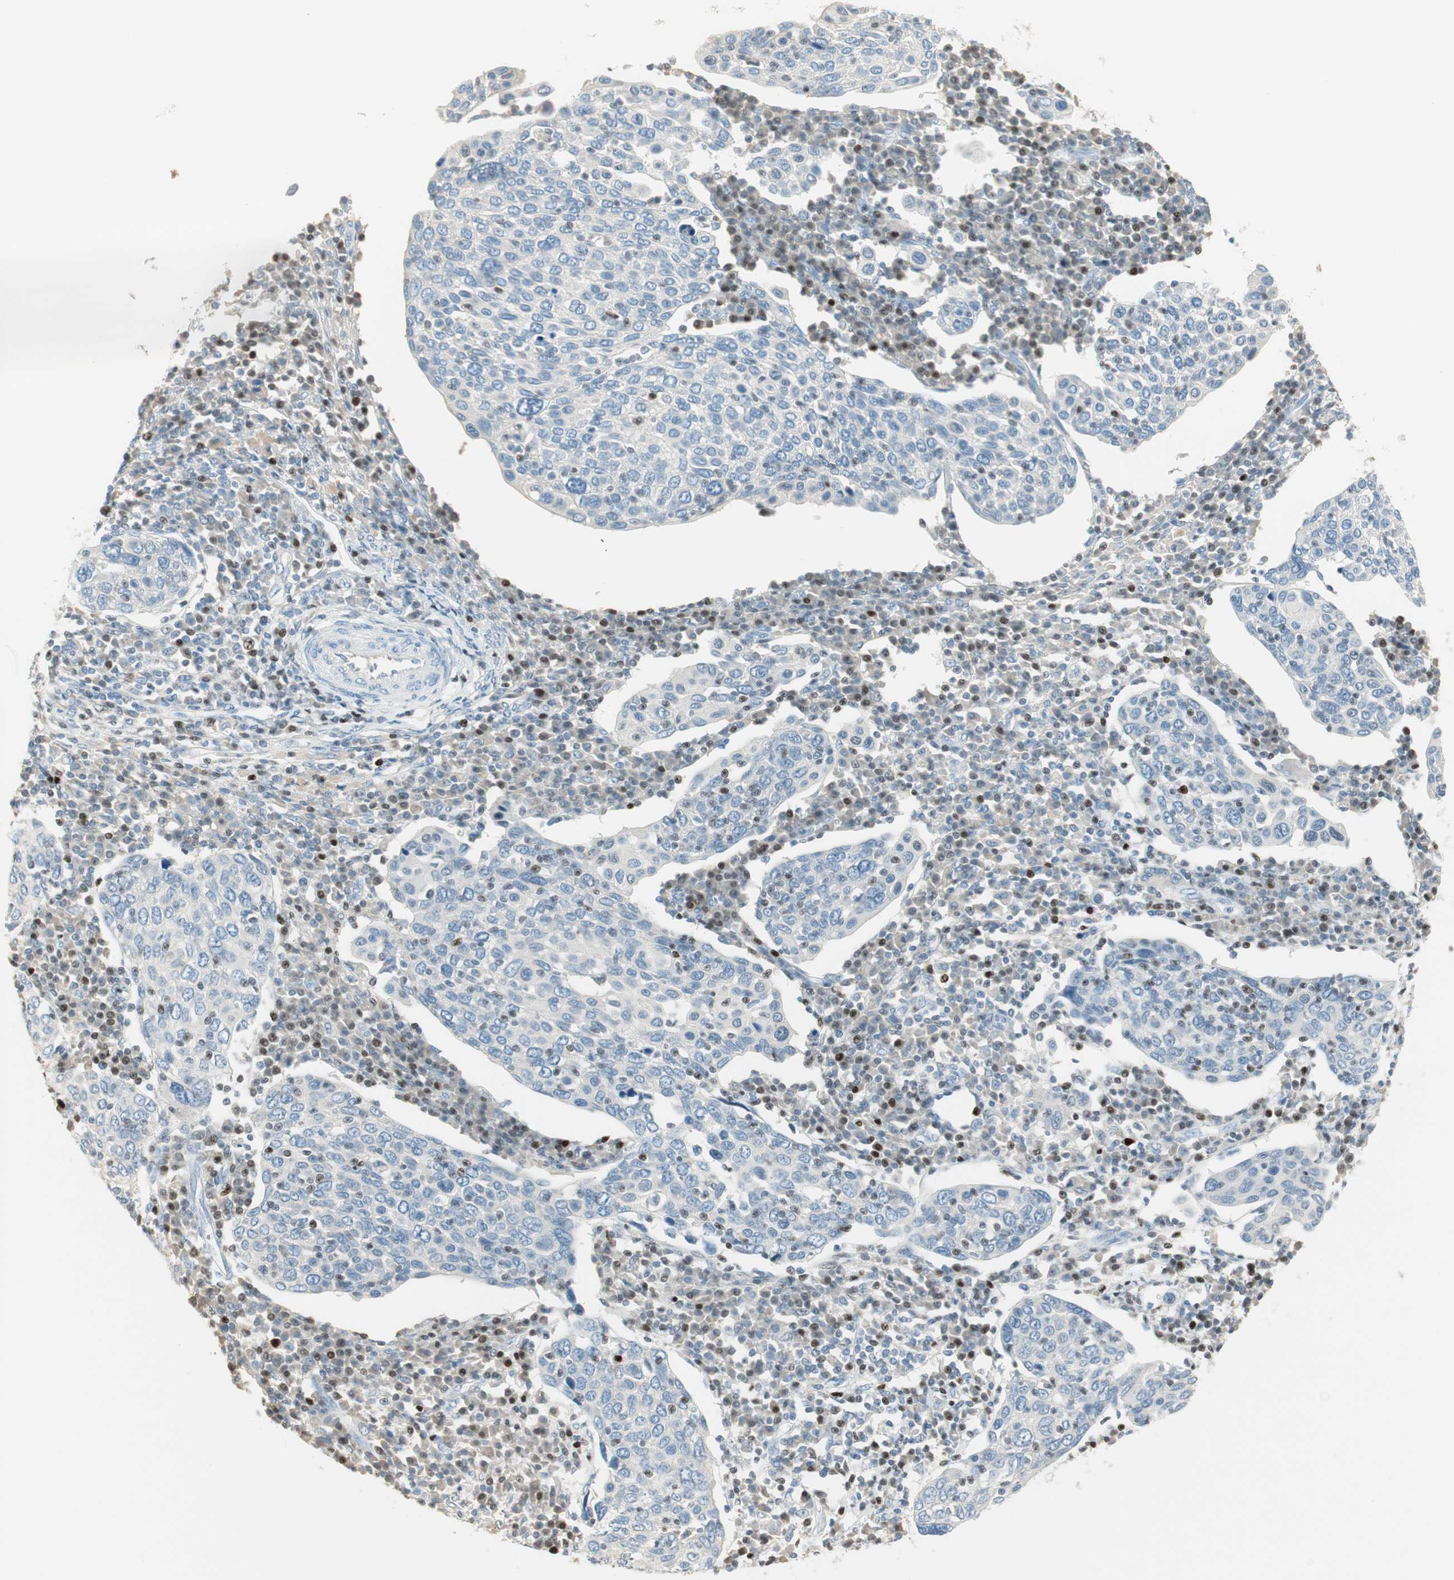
{"staining": {"intensity": "weak", "quantity": "<25%", "location": "nuclear"}, "tissue": "cervical cancer", "cell_type": "Tumor cells", "image_type": "cancer", "snomed": [{"axis": "morphology", "description": "Squamous cell carcinoma, NOS"}, {"axis": "topography", "description": "Cervix"}], "caption": "Cervical cancer (squamous cell carcinoma) was stained to show a protein in brown. There is no significant staining in tumor cells. (DAB (3,3'-diaminobenzidine) IHC, high magnification).", "gene": "RUNX2", "patient": {"sex": "female", "age": 40}}